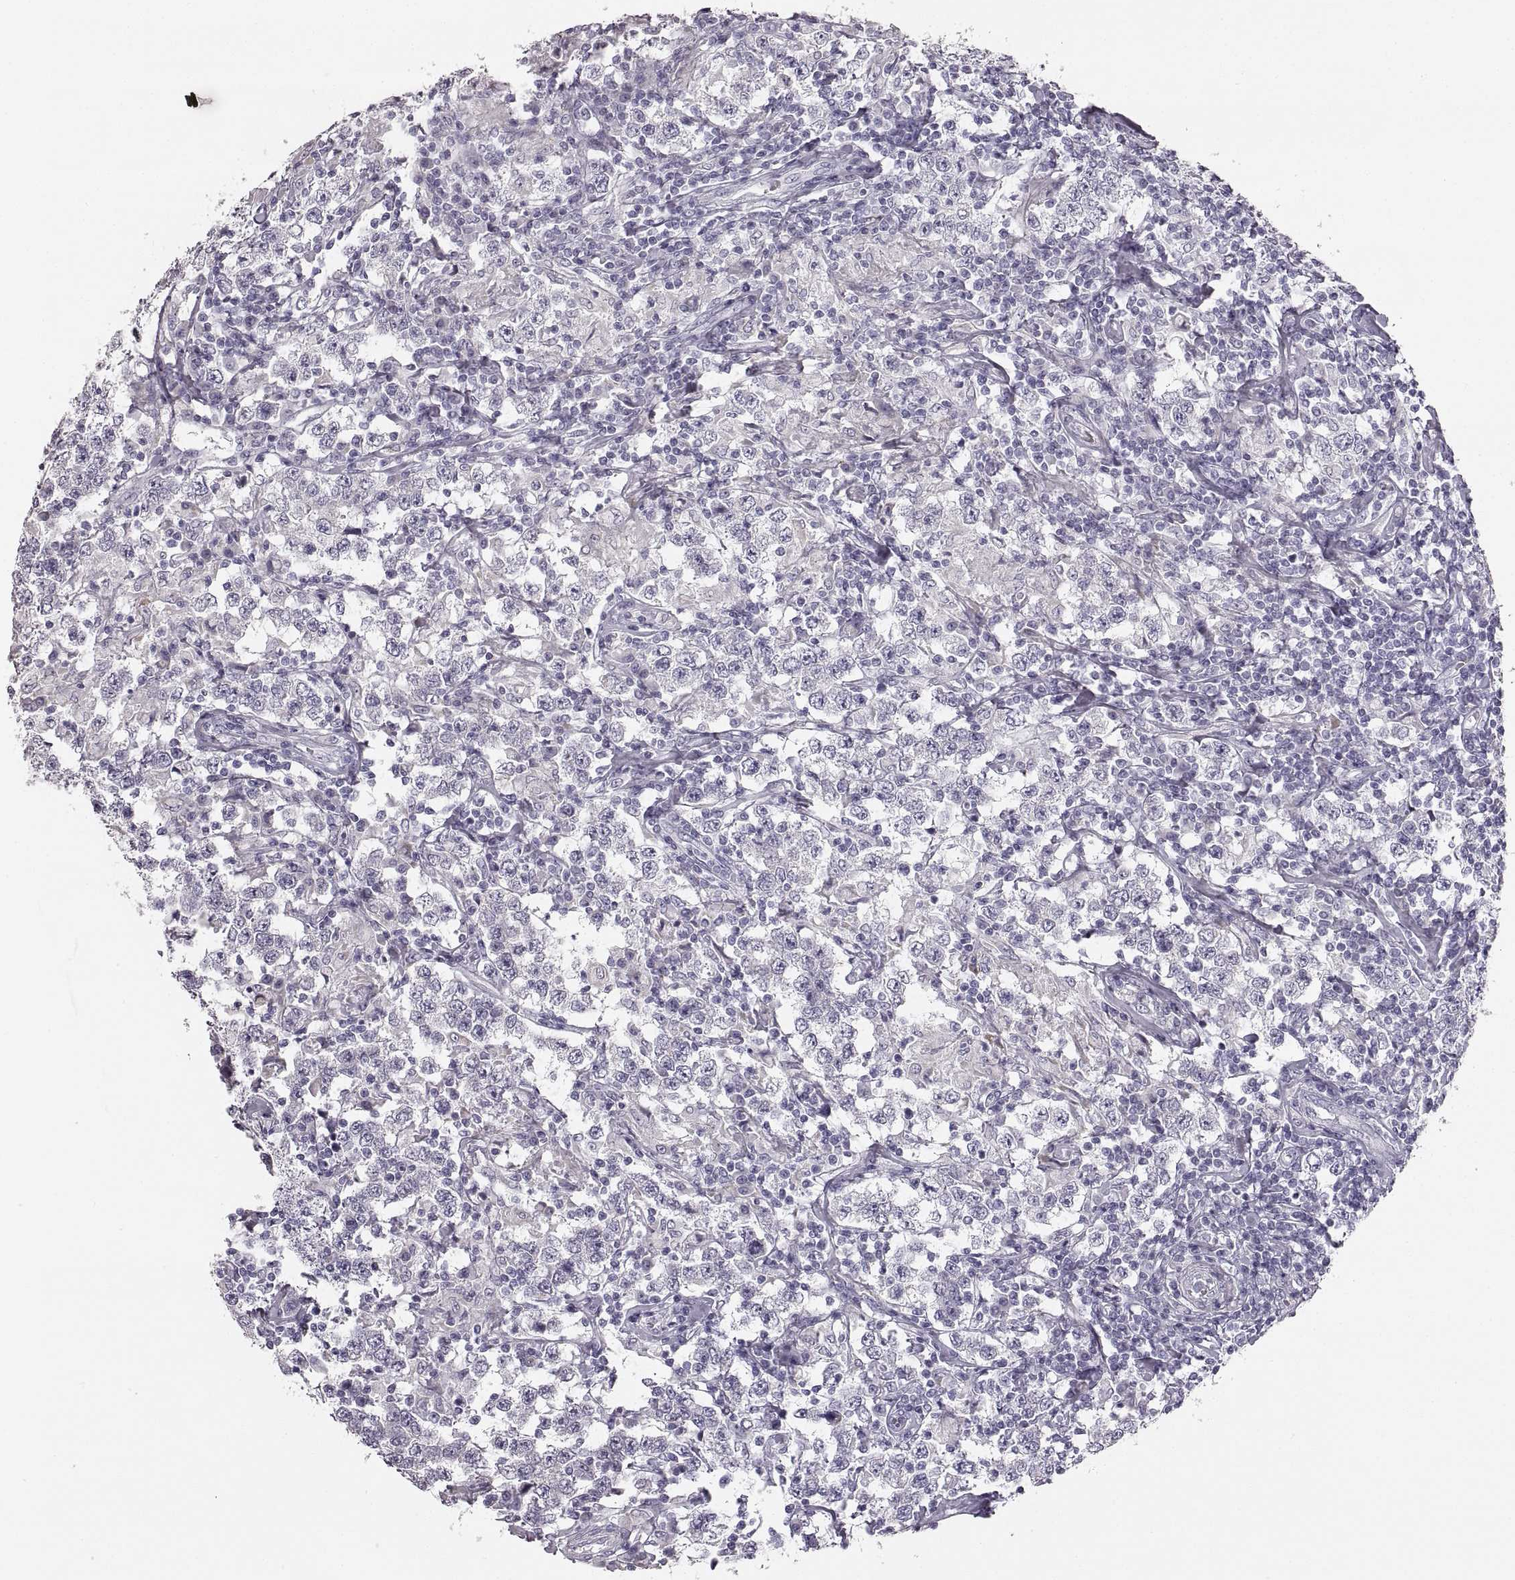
{"staining": {"intensity": "negative", "quantity": "none", "location": "none"}, "tissue": "testis cancer", "cell_type": "Tumor cells", "image_type": "cancer", "snomed": [{"axis": "morphology", "description": "Seminoma, NOS"}, {"axis": "morphology", "description": "Carcinoma, Embryonal, NOS"}, {"axis": "topography", "description": "Testis"}], "caption": "This is an IHC micrograph of testis cancer (embryonal carcinoma). There is no staining in tumor cells.", "gene": "RDH13", "patient": {"sex": "male", "age": 41}}